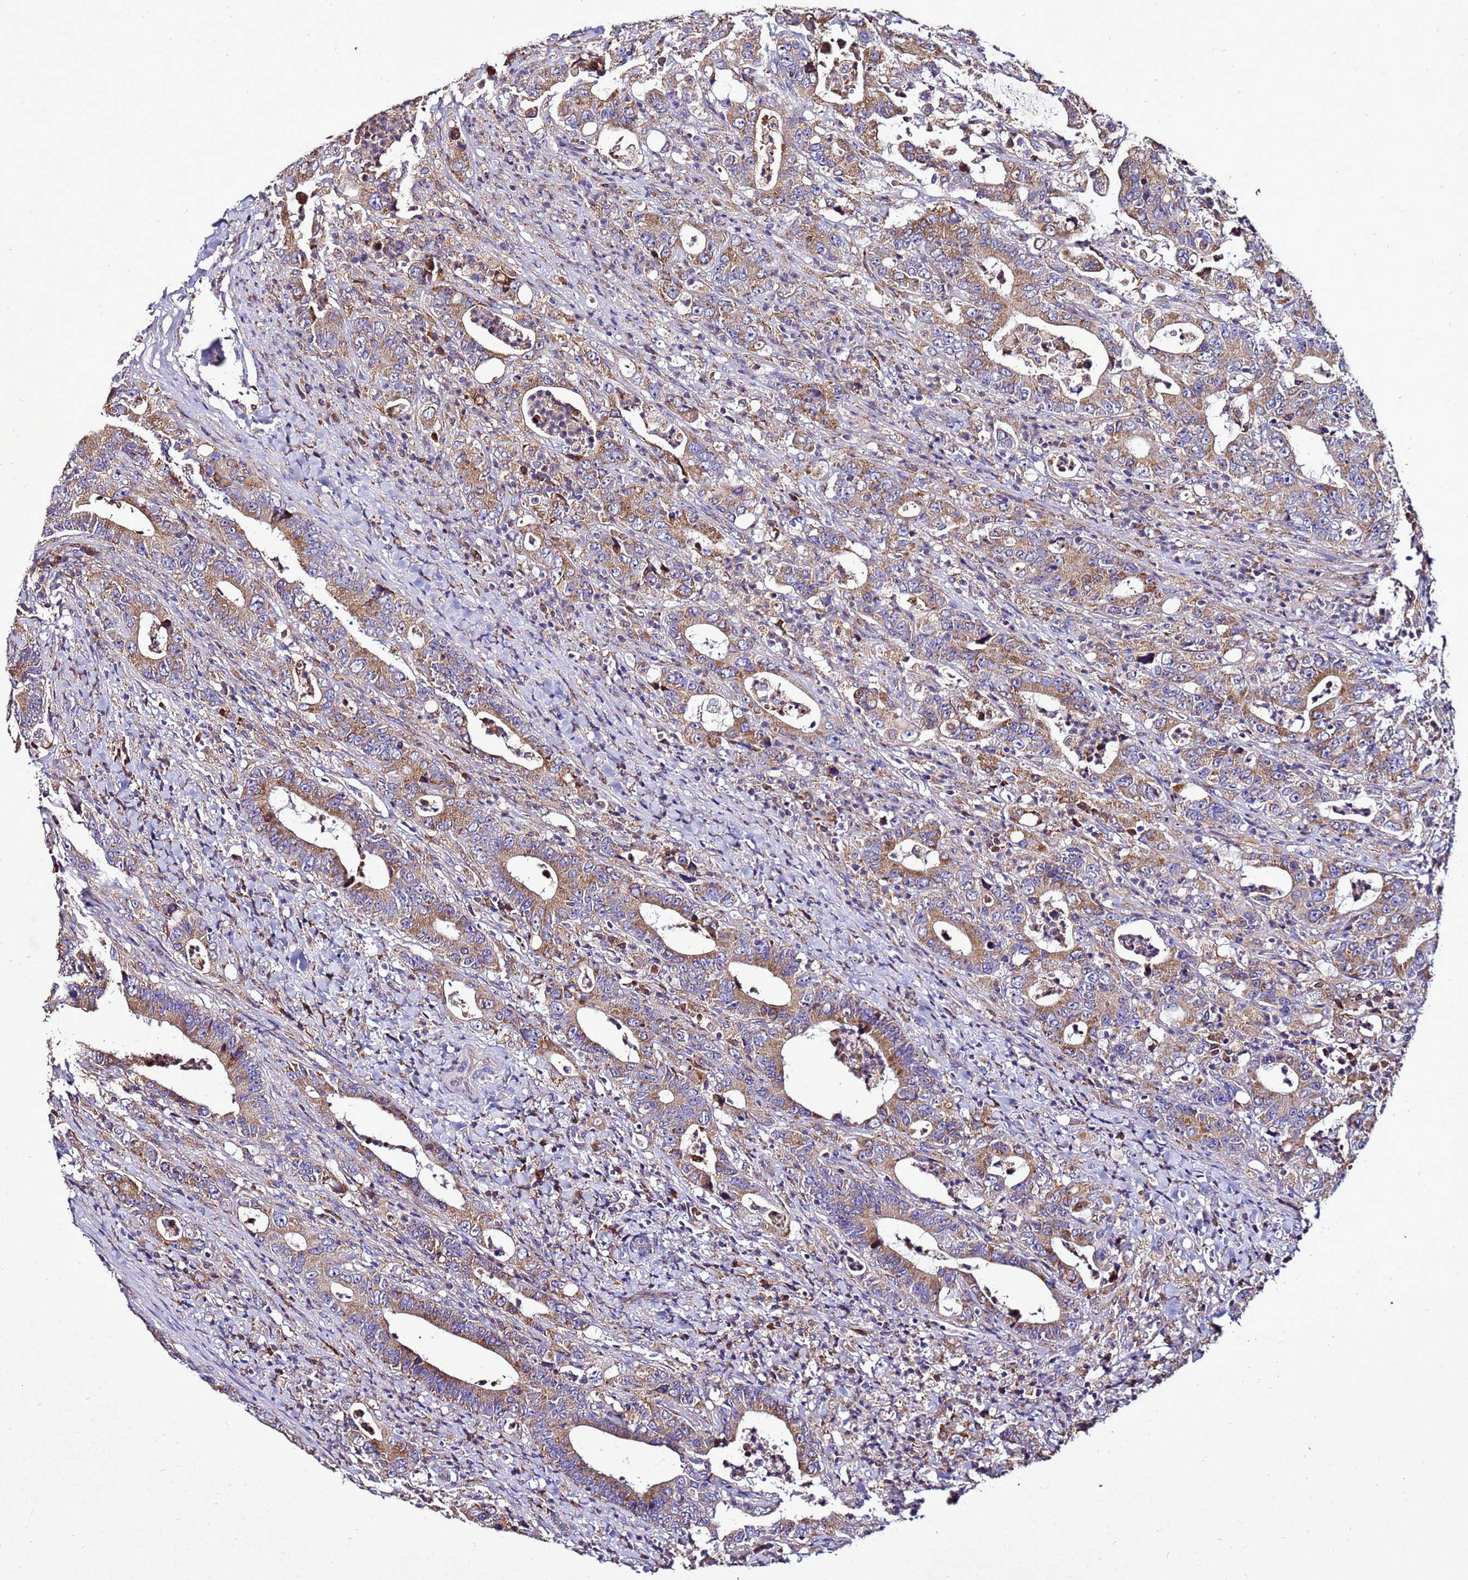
{"staining": {"intensity": "moderate", "quantity": ">75%", "location": "cytoplasmic/membranous"}, "tissue": "colorectal cancer", "cell_type": "Tumor cells", "image_type": "cancer", "snomed": [{"axis": "morphology", "description": "Adenocarcinoma, NOS"}, {"axis": "topography", "description": "Colon"}], "caption": "Human colorectal cancer (adenocarcinoma) stained with a brown dye shows moderate cytoplasmic/membranous positive expression in approximately >75% of tumor cells.", "gene": "ANTKMT", "patient": {"sex": "female", "age": 75}}